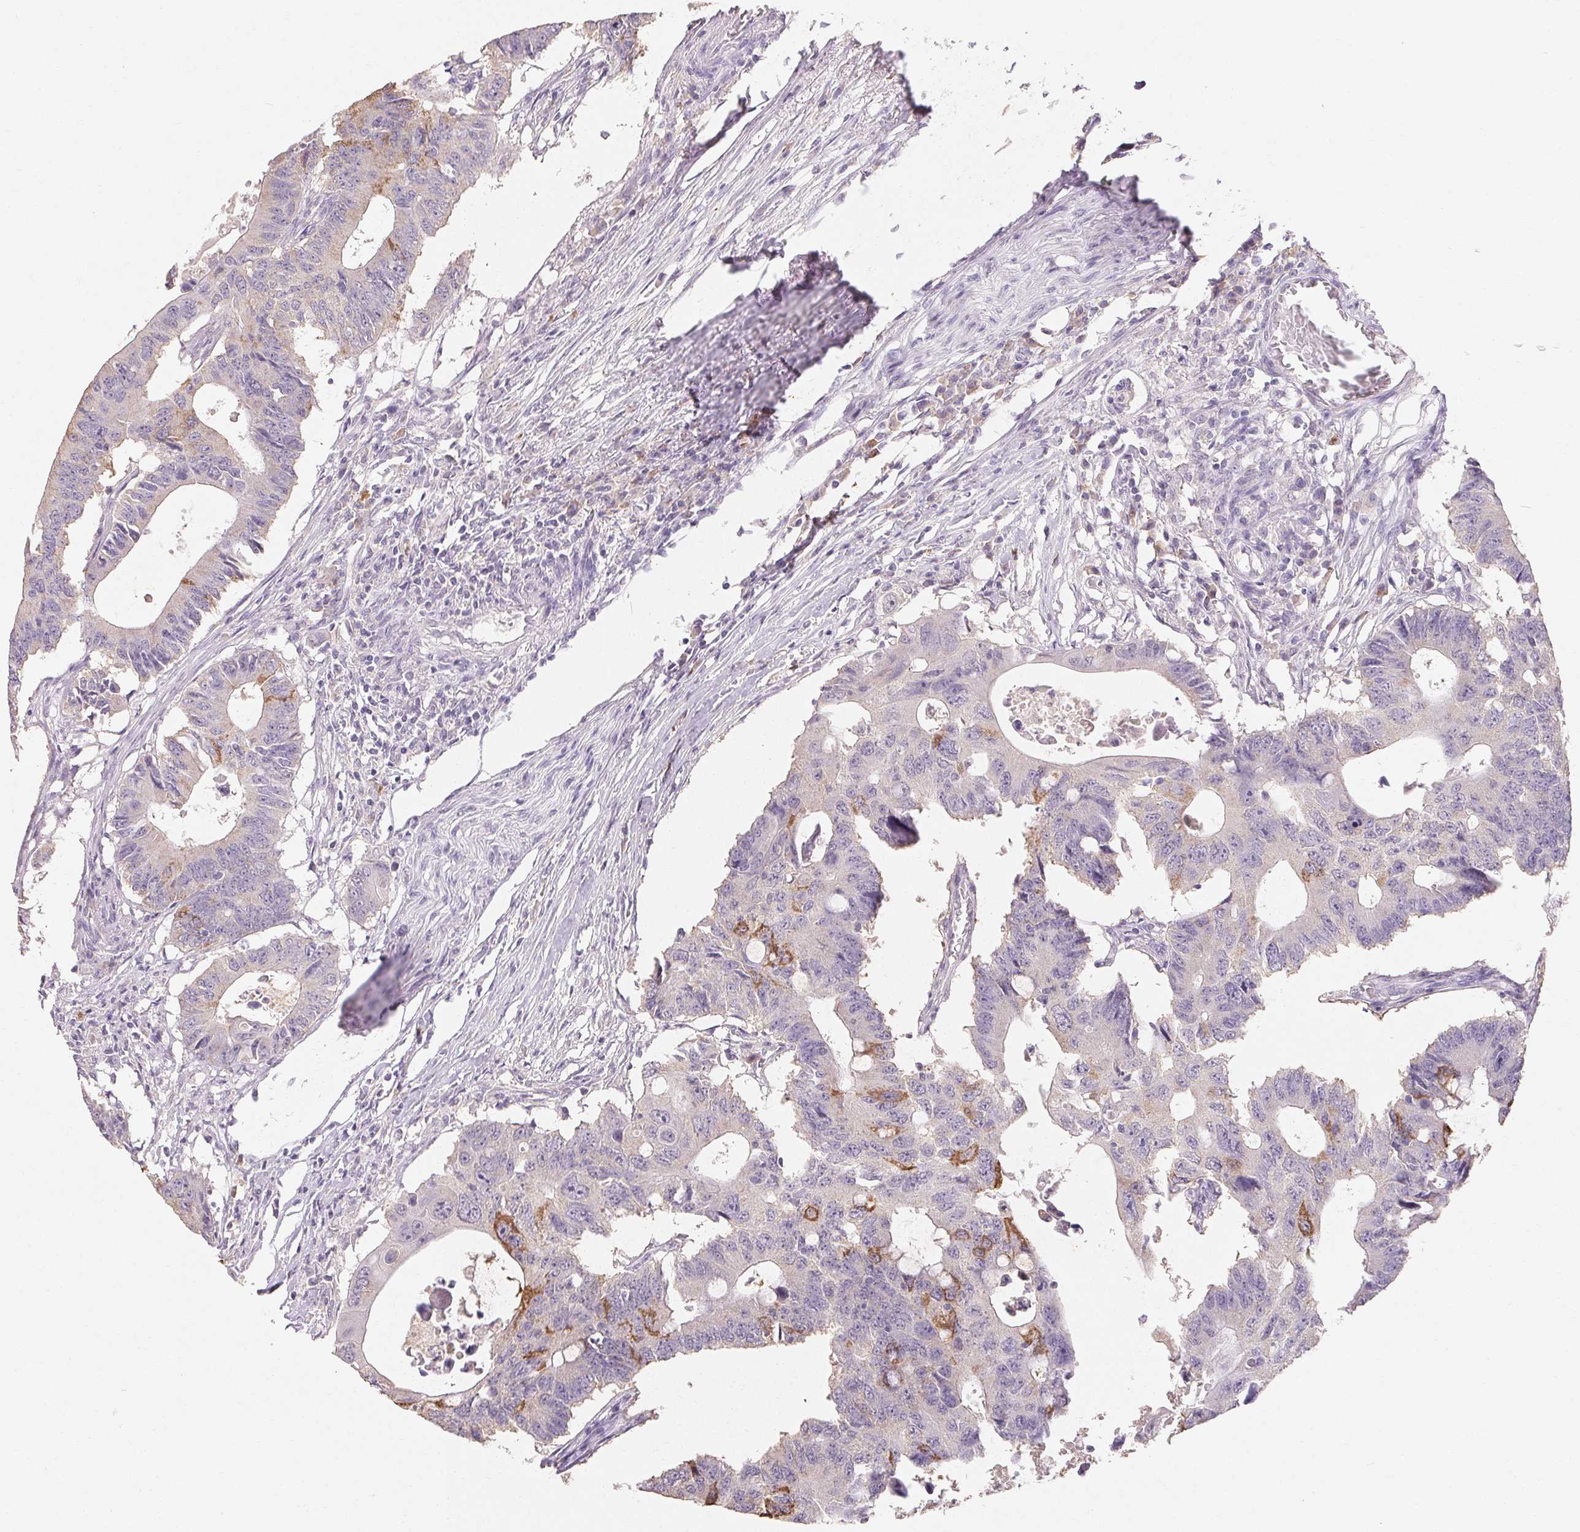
{"staining": {"intensity": "moderate", "quantity": "<25%", "location": "cytoplasmic/membranous"}, "tissue": "colorectal cancer", "cell_type": "Tumor cells", "image_type": "cancer", "snomed": [{"axis": "morphology", "description": "Adenocarcinoma, NOS"}, {"axis": "topography", "description": "Colon"}], "caption": "Brown immunohistochemical staining in colorectal cancer reveals moderate cytoplasmic/membranous staining in about <25% of tumor cells.", "gene": "MAP7D2", "patient": {"sex": "male", "age": 71}}